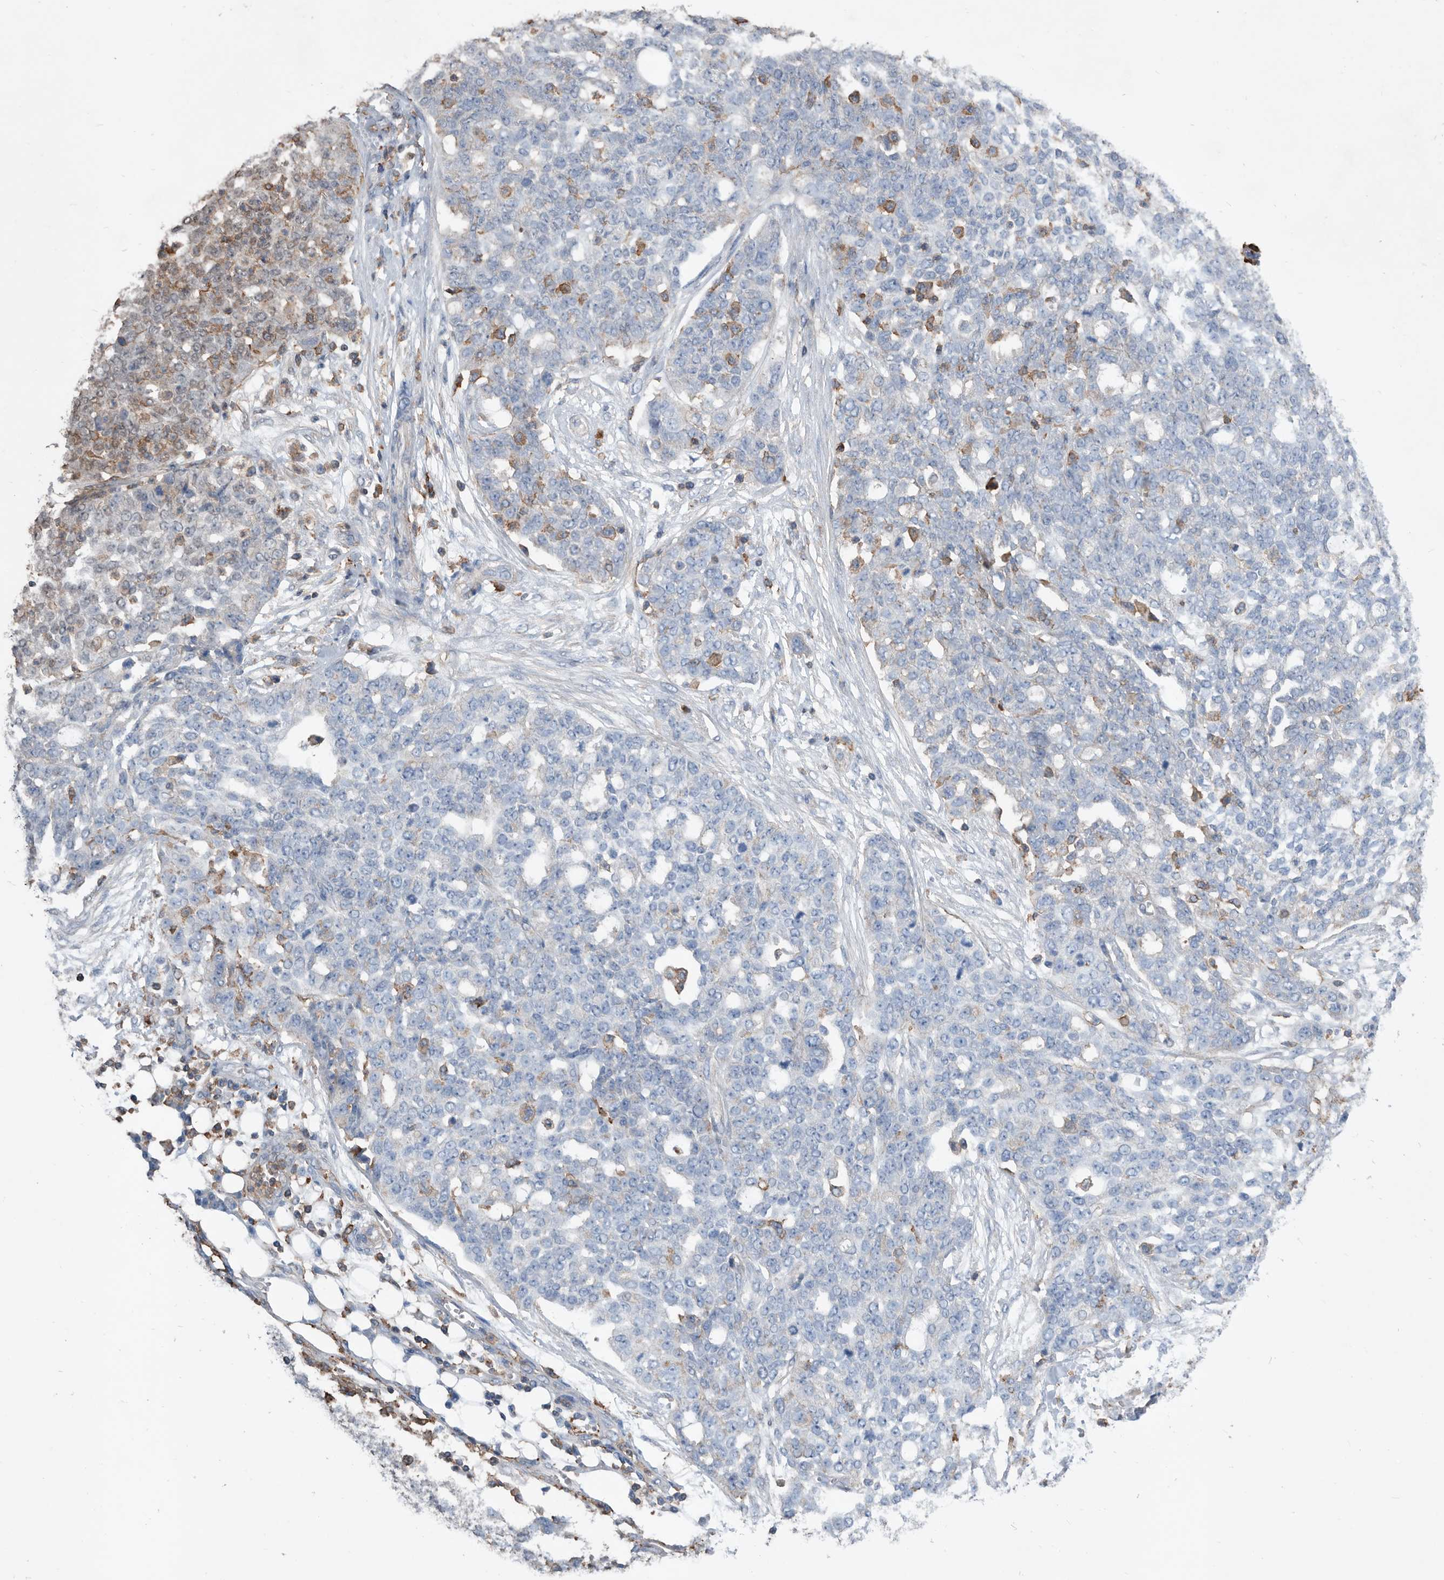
{"staining": {"intensity": "negative", "quantity": "none", "location": "none"}, "tissue": "ovarian cancer", "cell_type": "Tumor cells", "image_type": "cancer", "snomed": [{"axis": "morphology", "description": "Cystadenocarcinoma, serous, NOS"}, {"axis": "topography", "description": "Soft tissue"}, {"axis": "topography", "description": "Ovary"}], "caption": "The photomicrograph exhibits no significant expression in tumor cells of ovarian serous cystadenocarcinoma.", "gene": "MS4A4A", "patient": {"sex": "female", "age": 57}}